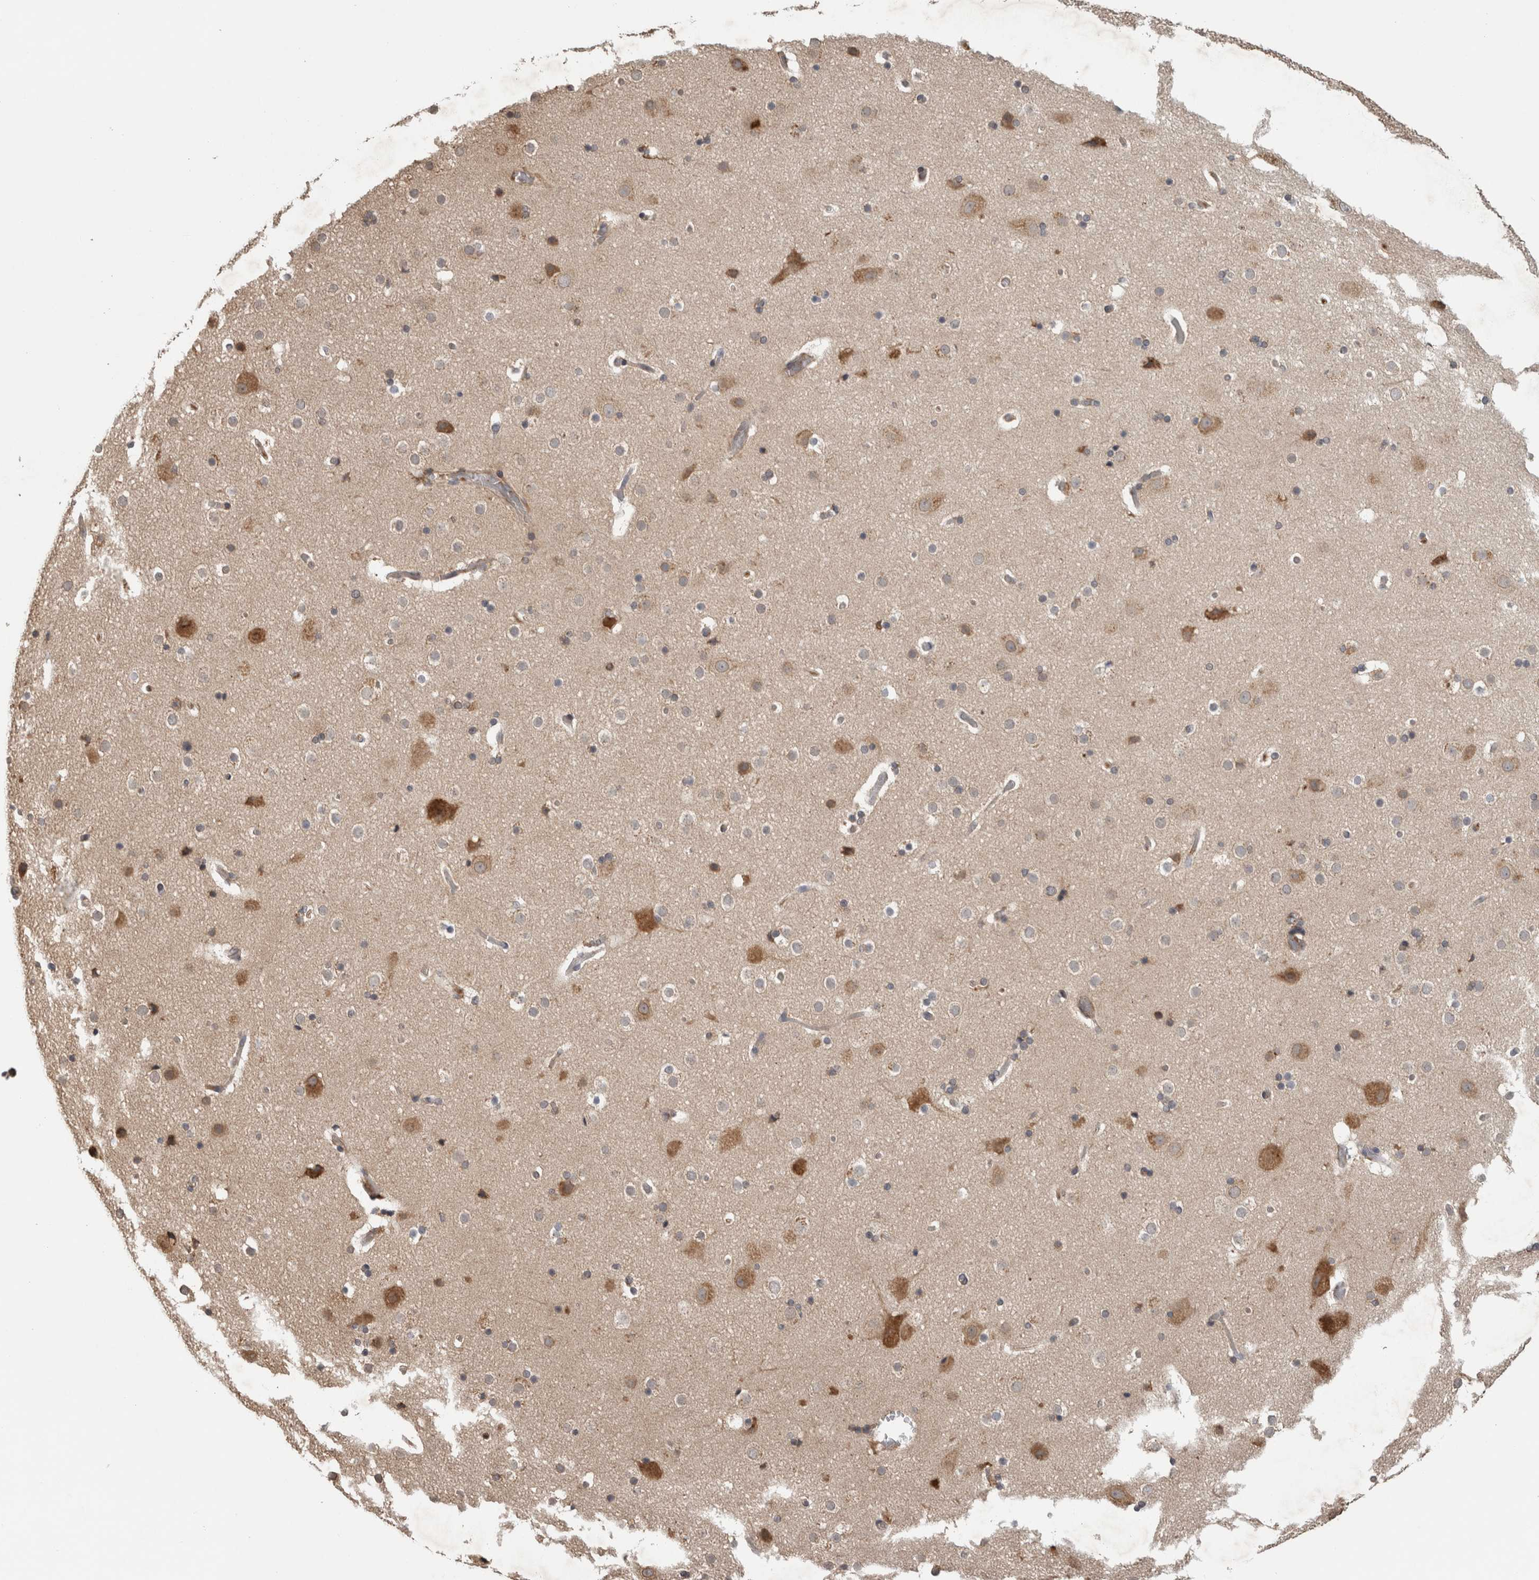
{"staining": {"intensity": "moderate", "quantity": "<25%", "location": "cytoplasmic/membranous"}, "tissue": "cerebral cortex", "cell_type": "Endothelial cells", "image_type": "normal", "snomed": [{"axis": "morphology", "description": "Normal tissue, NOS"}, {"axis": "topography", "description": "Cerebral cortex"}], "caption": "Immunohistochemical staining of unremarkable human cerebral cortex shows moderate cytoplasmic/membranous protein staining in approximately <25% of endothelial cells.", "gene": "ADGRL3", "patient": {"sex": "male", "age": 57}}